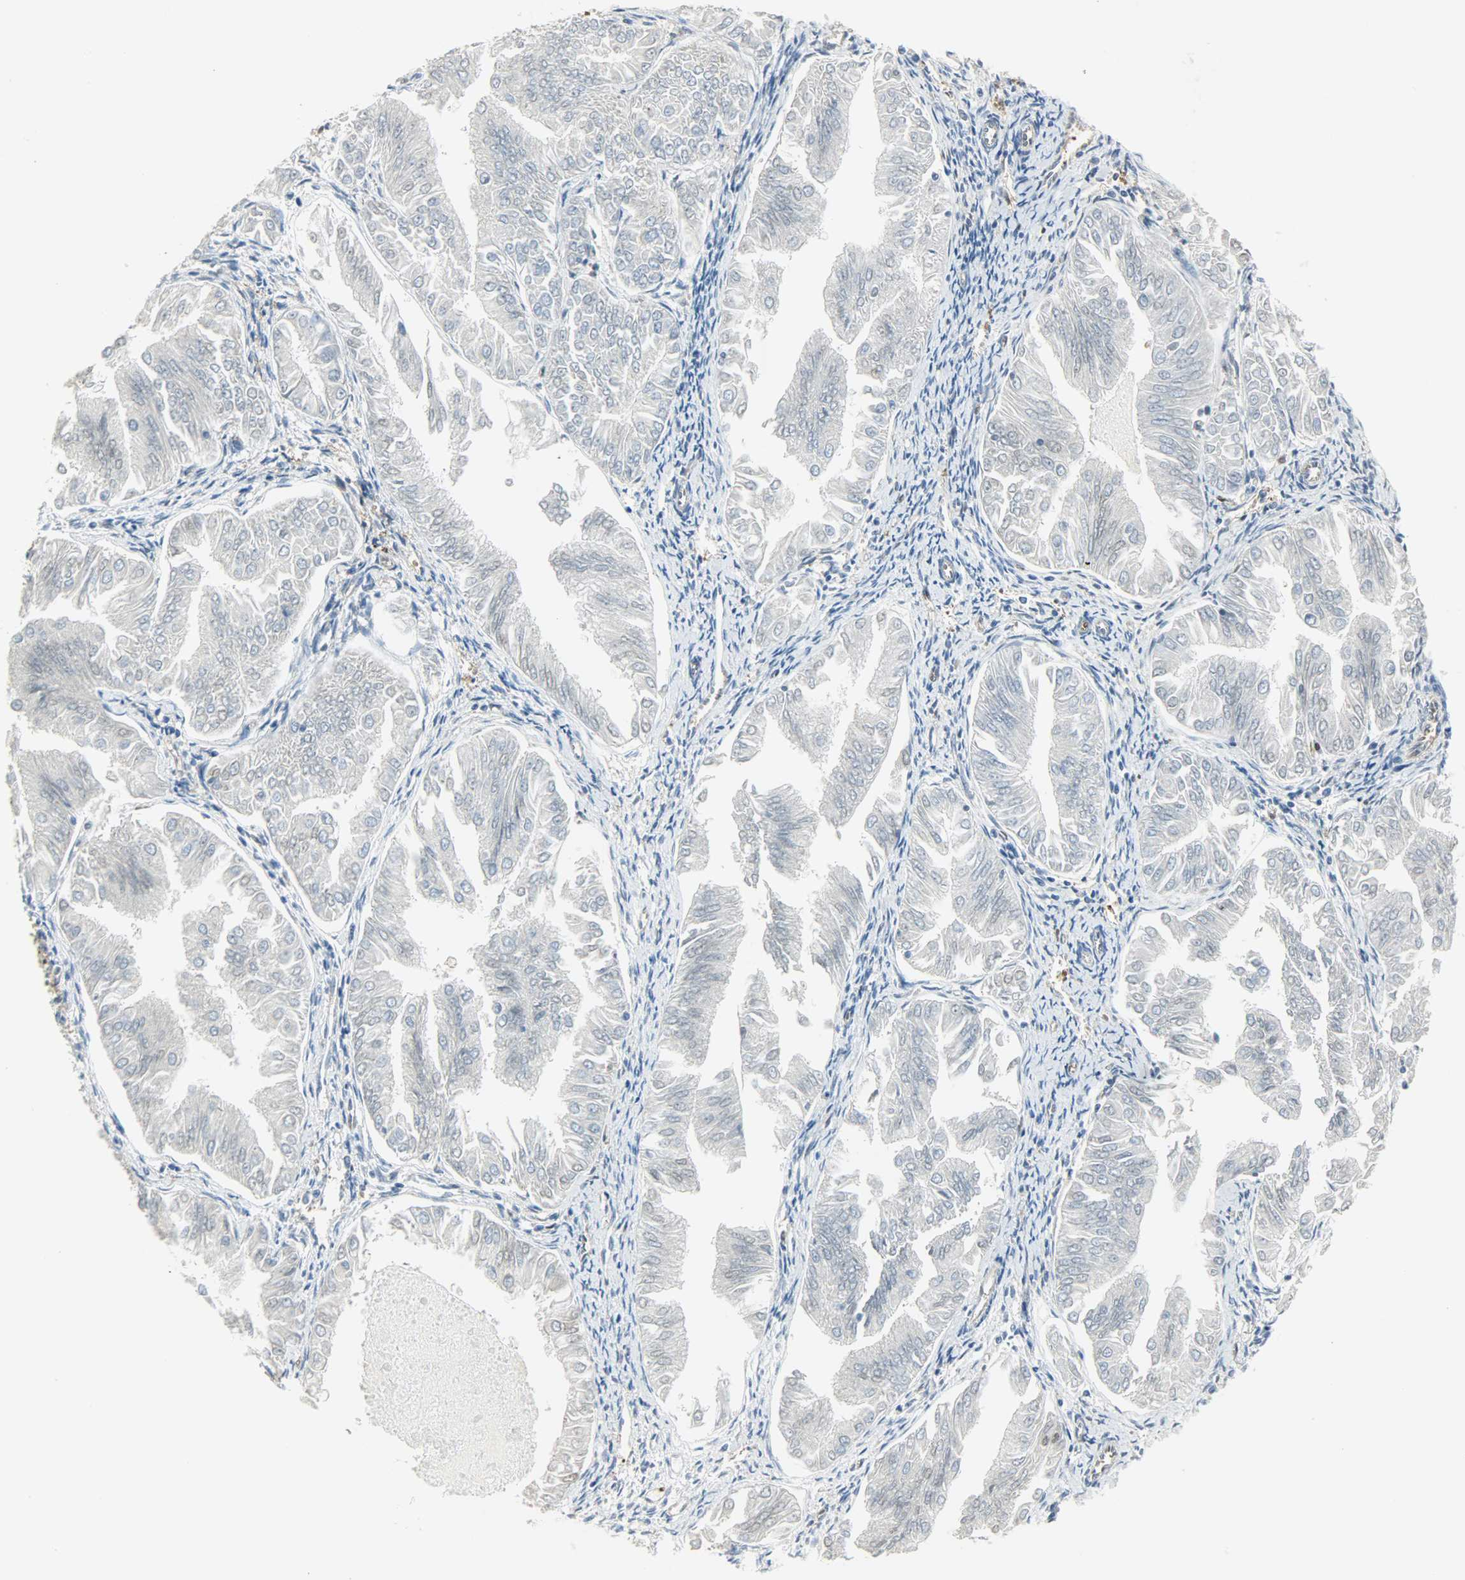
{"staining": {"intensity": "negative", "quantity": "none", "location": "none"}, "tissue": "endometrial cancer", "cell_type": "Tumor cells", "image_type": "cancer", "snomed": [{"axis": "morphology", "description": "Adenocarcinoma, NOS"}, {"axis": "topography", "description": "Endometrium"}], "caption": "Tumor cells are negative for brown protein staining in adenocarcinoma (endometrial).", "gene": "WARS1", "patient": {"sex": "female", "age": 53}}